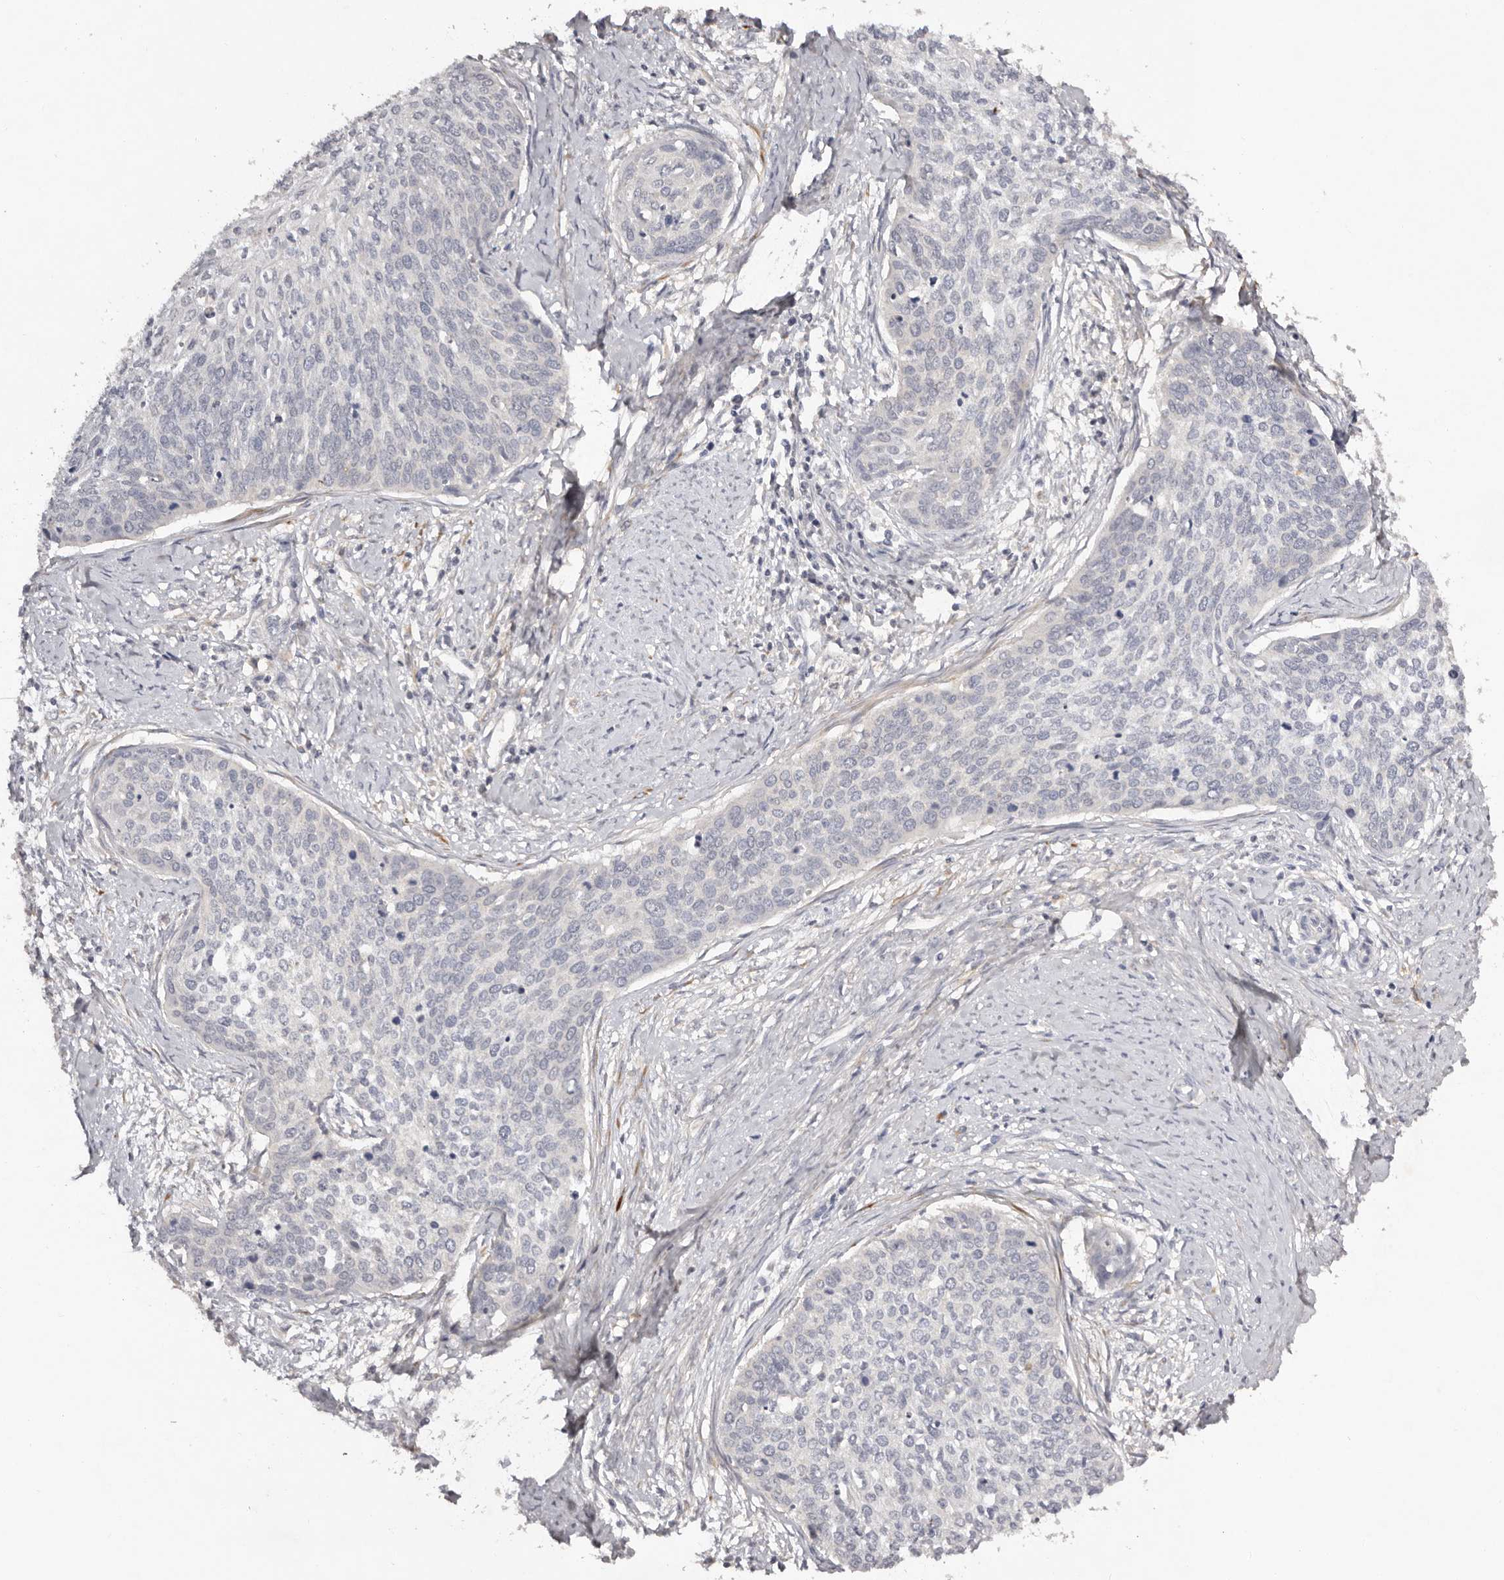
{"staining": {"intensity": "negative", "quantity": "none", "location": "none"}, "tissue": "cervical cancer", "cell_type": "Tumor cells", "image_type": "cancer", "snomed": [{"axis": "morphology", "description": "Squamous cell carcinoma, NOS"}, {"axis": "topography", "description": "Cervix"}], "caption": "Cervical cancer (squamous cell carcinoma) stained for a protein using immunohistochemistry displays no expression tumor cells.", "gene": "SCUBE2", "patient": {"sex": "female", "age": 37}}